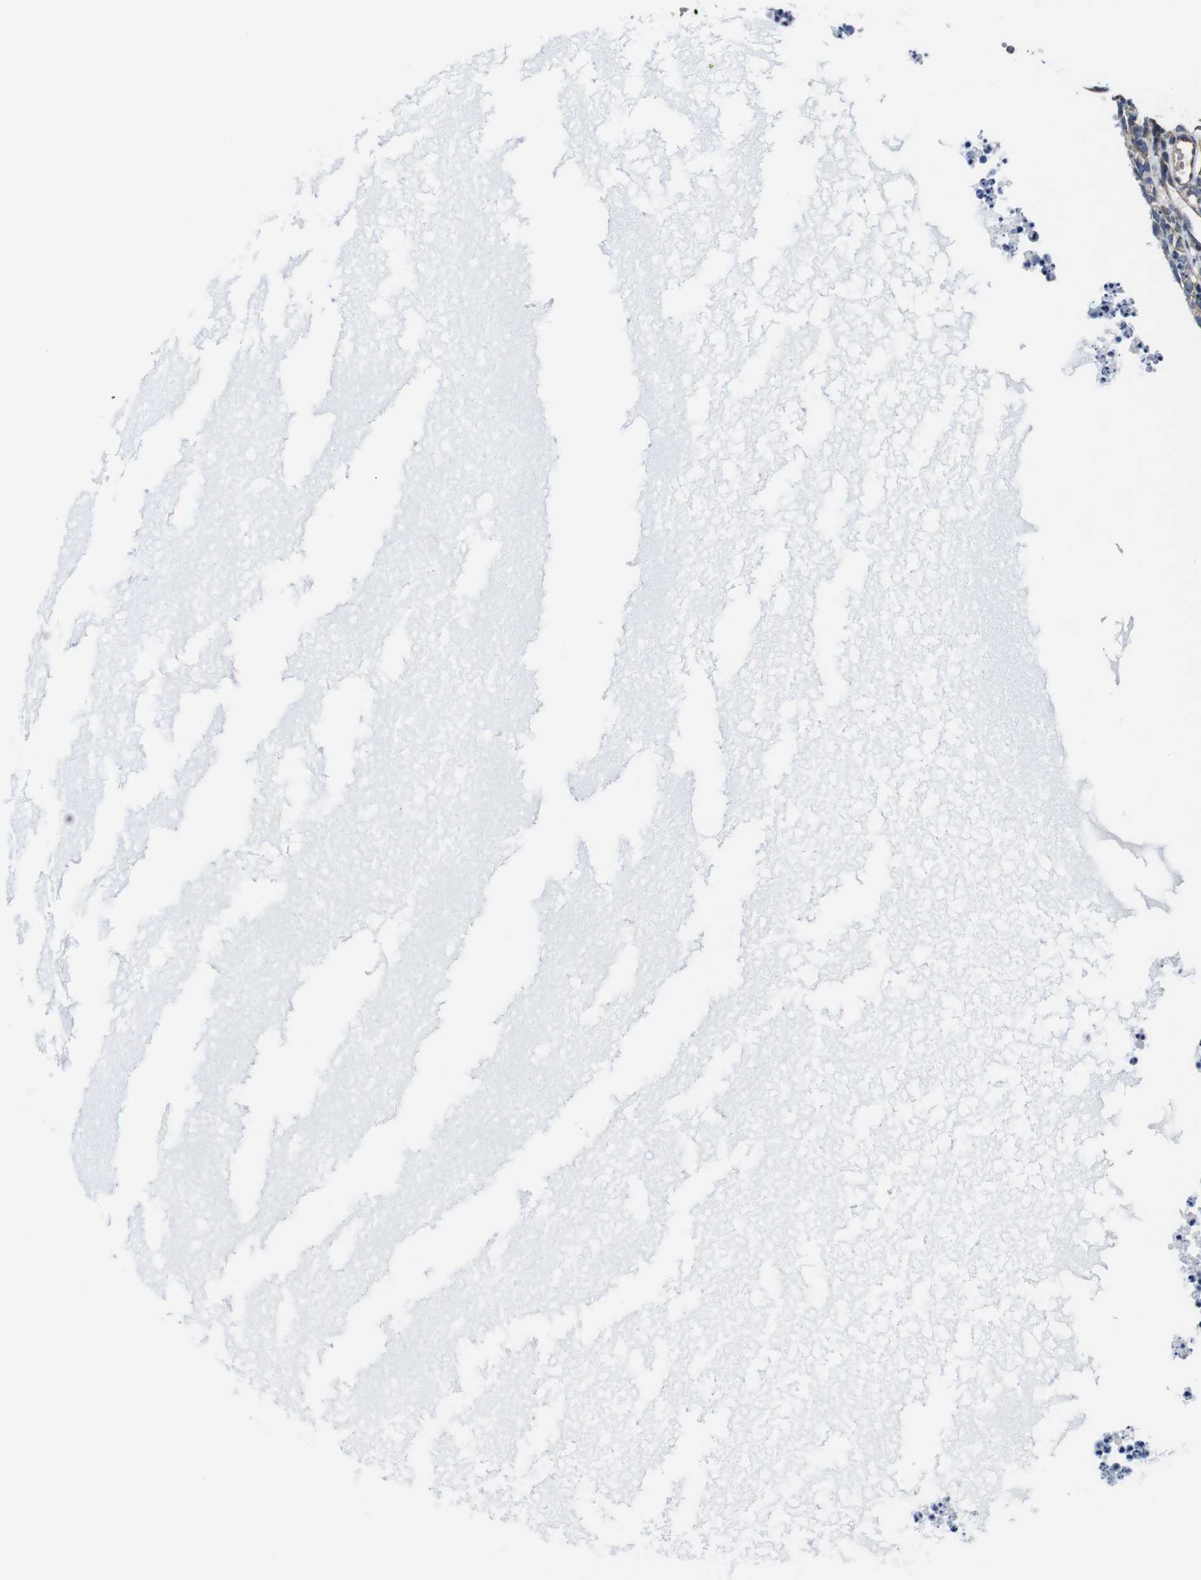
{"staining": {"intensity": "moderate", "quantity": ">75%", "location": "cytoplasmic/membranous"}, "tissue": "ovary", "cell_type": "Ovarian stroma cells", "image_type": "normal", "snomed": [{"axis": "morphology", "description": "Normal tissue, NOS"}, {"axis": "topography", "description": "Ovary"}], "caption": "Immunohistochemical staining of benign ovary reveals >75% levels of moderate cytoplasmic/membranous protein staining in approximately >75% of ovarian stroma cells.", "gene": "SOCS3", "patient": {"sex": "female", "age": 35}}